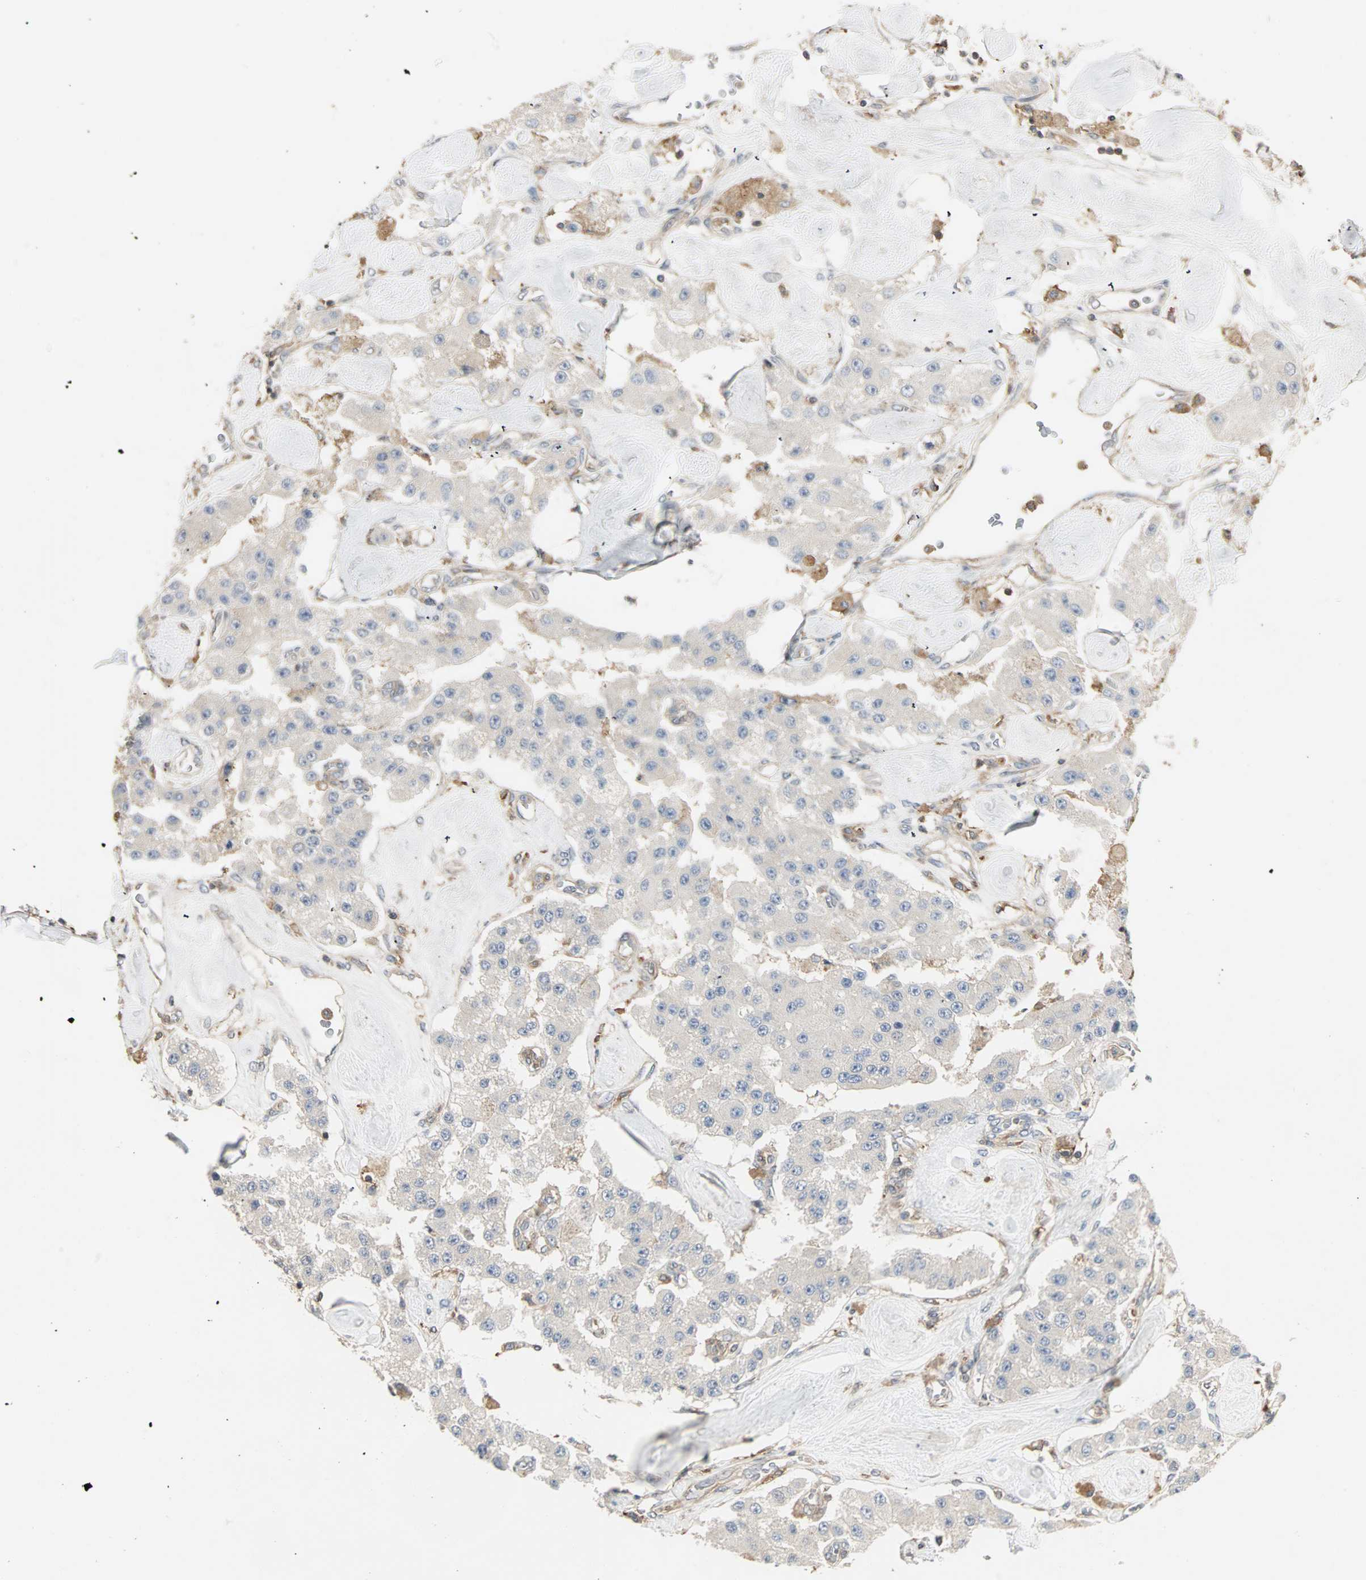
{"staining": {"intensity": "weak", "quantity": "25%-75%", "location": "cytoplasmic/membranous"}, "tissue": "carcinoid", "cell_type": "Tumor cells", "image_type": "cancer", "snomed": [{"axis": "morphology", "description": "Carcinoid, malignant, NOS"}, {"axis": "topography", "description": "Pancreas"}], "caption": "Protein expression analysis of human carcinoid (malignant) reveals weak cytoplasmic/membranous positivity in about 25%-75% of tumor cells. The staining was performed using DAB (3,3'-diaminobenzidine), with brown indicating positive protein expression. Nuclei are stained blue with hematoxylin.", "gene": "GNAI2", "patient": {"sex": "male", "age": 41}}